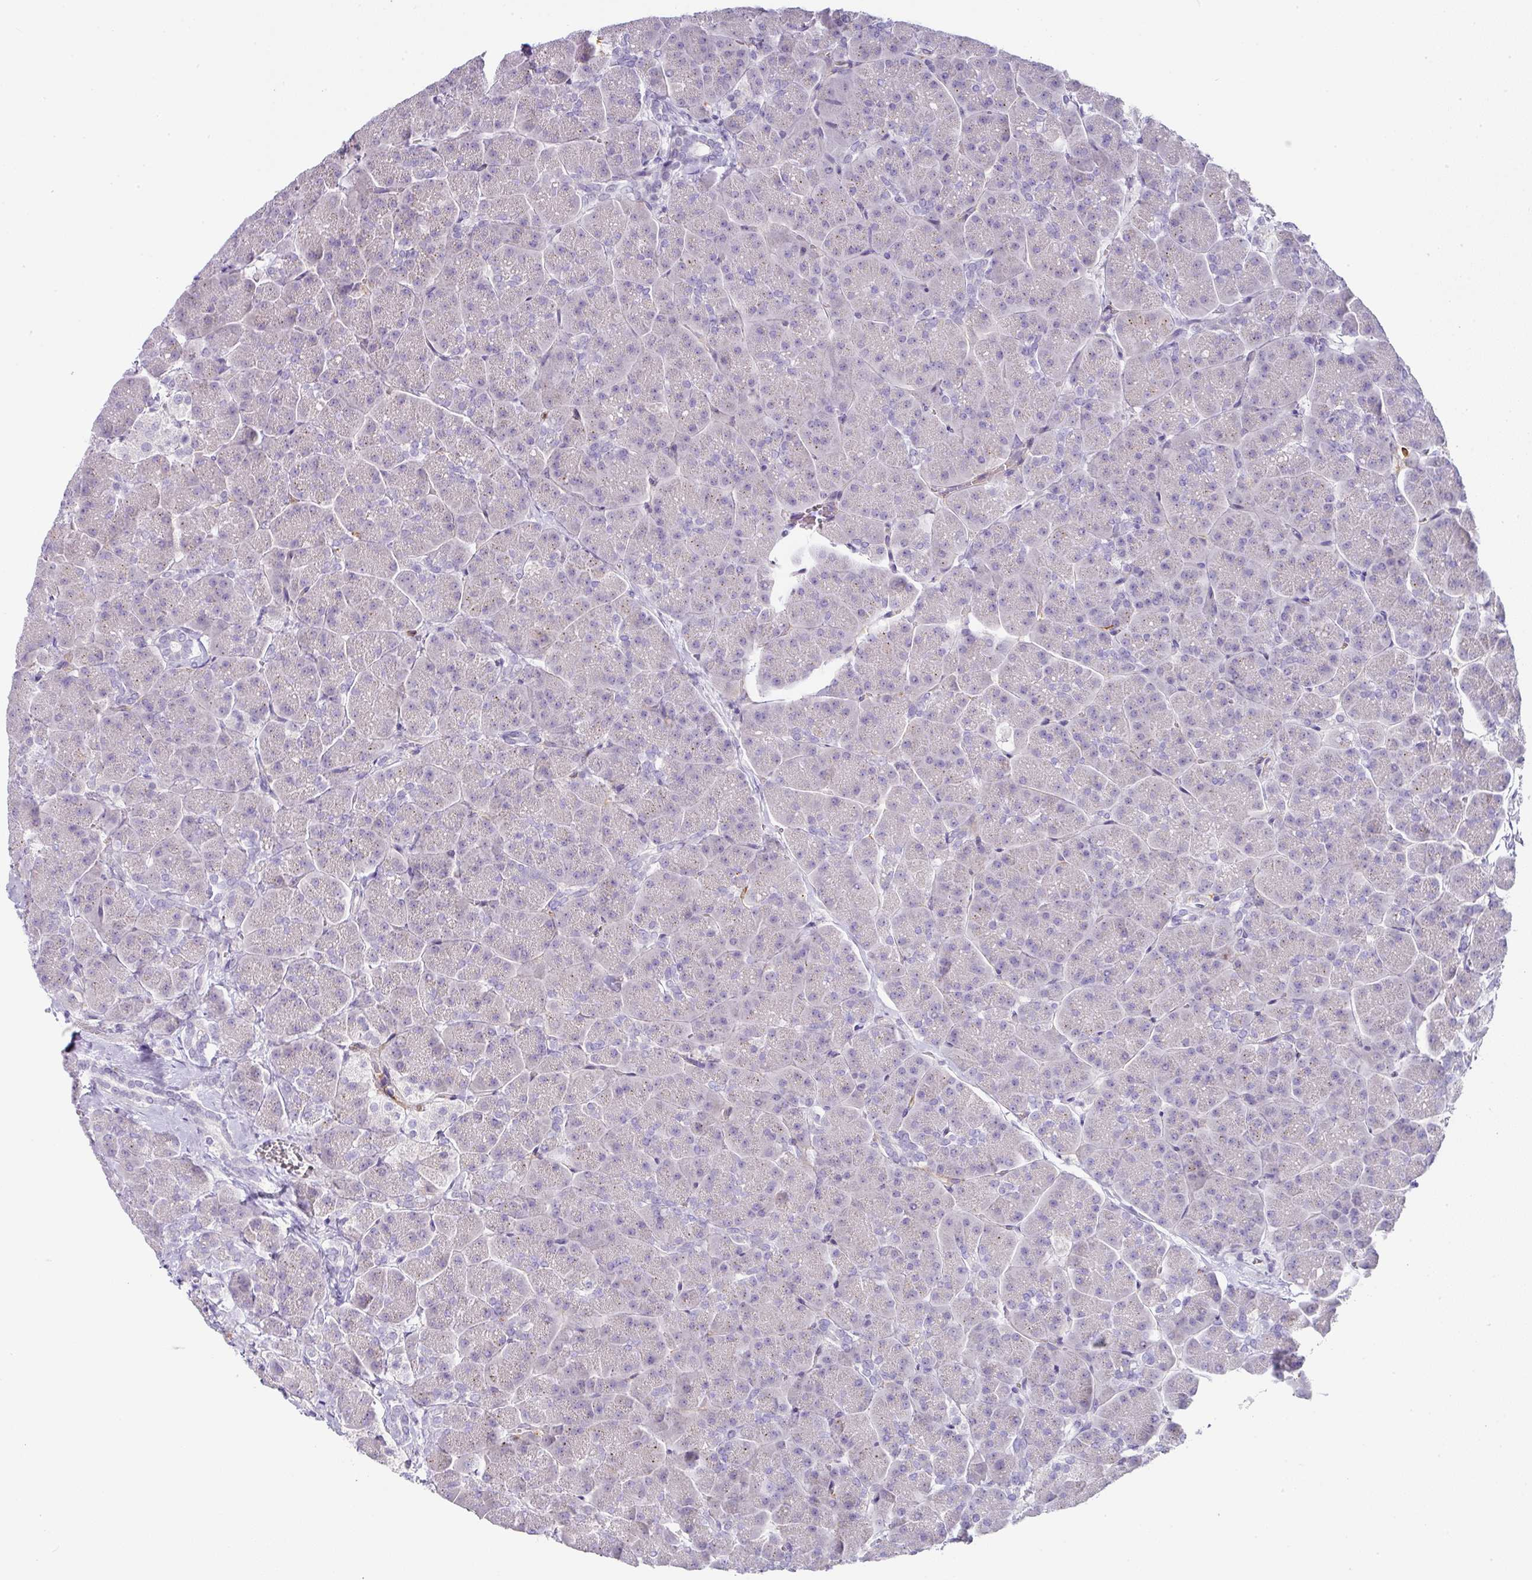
{"staining": {"intensity": "negative", "quantity": "none", "location": "none"}, "tissue": "pancreas", "cell_type": "Exocrine glandular cells", "image_type": "normal", "snomed": [{"axis": "morphology", "description": "Normal tissue, NOS"}, {"axis": "topography", "description": "Pancreas"}, {"axis": "topography", "description": "Peripheral nerve tissue"}], "caption": "There is no significant staining in exocrine glandular cells of pancreas. The staining is performed using DAB (3,3'-diaminobenzidine) brown chromogen with nuclei counter-stained in using hematoxylin.", "gene": "OR52N1", "patient": {"sex": "male", "age": 54}}